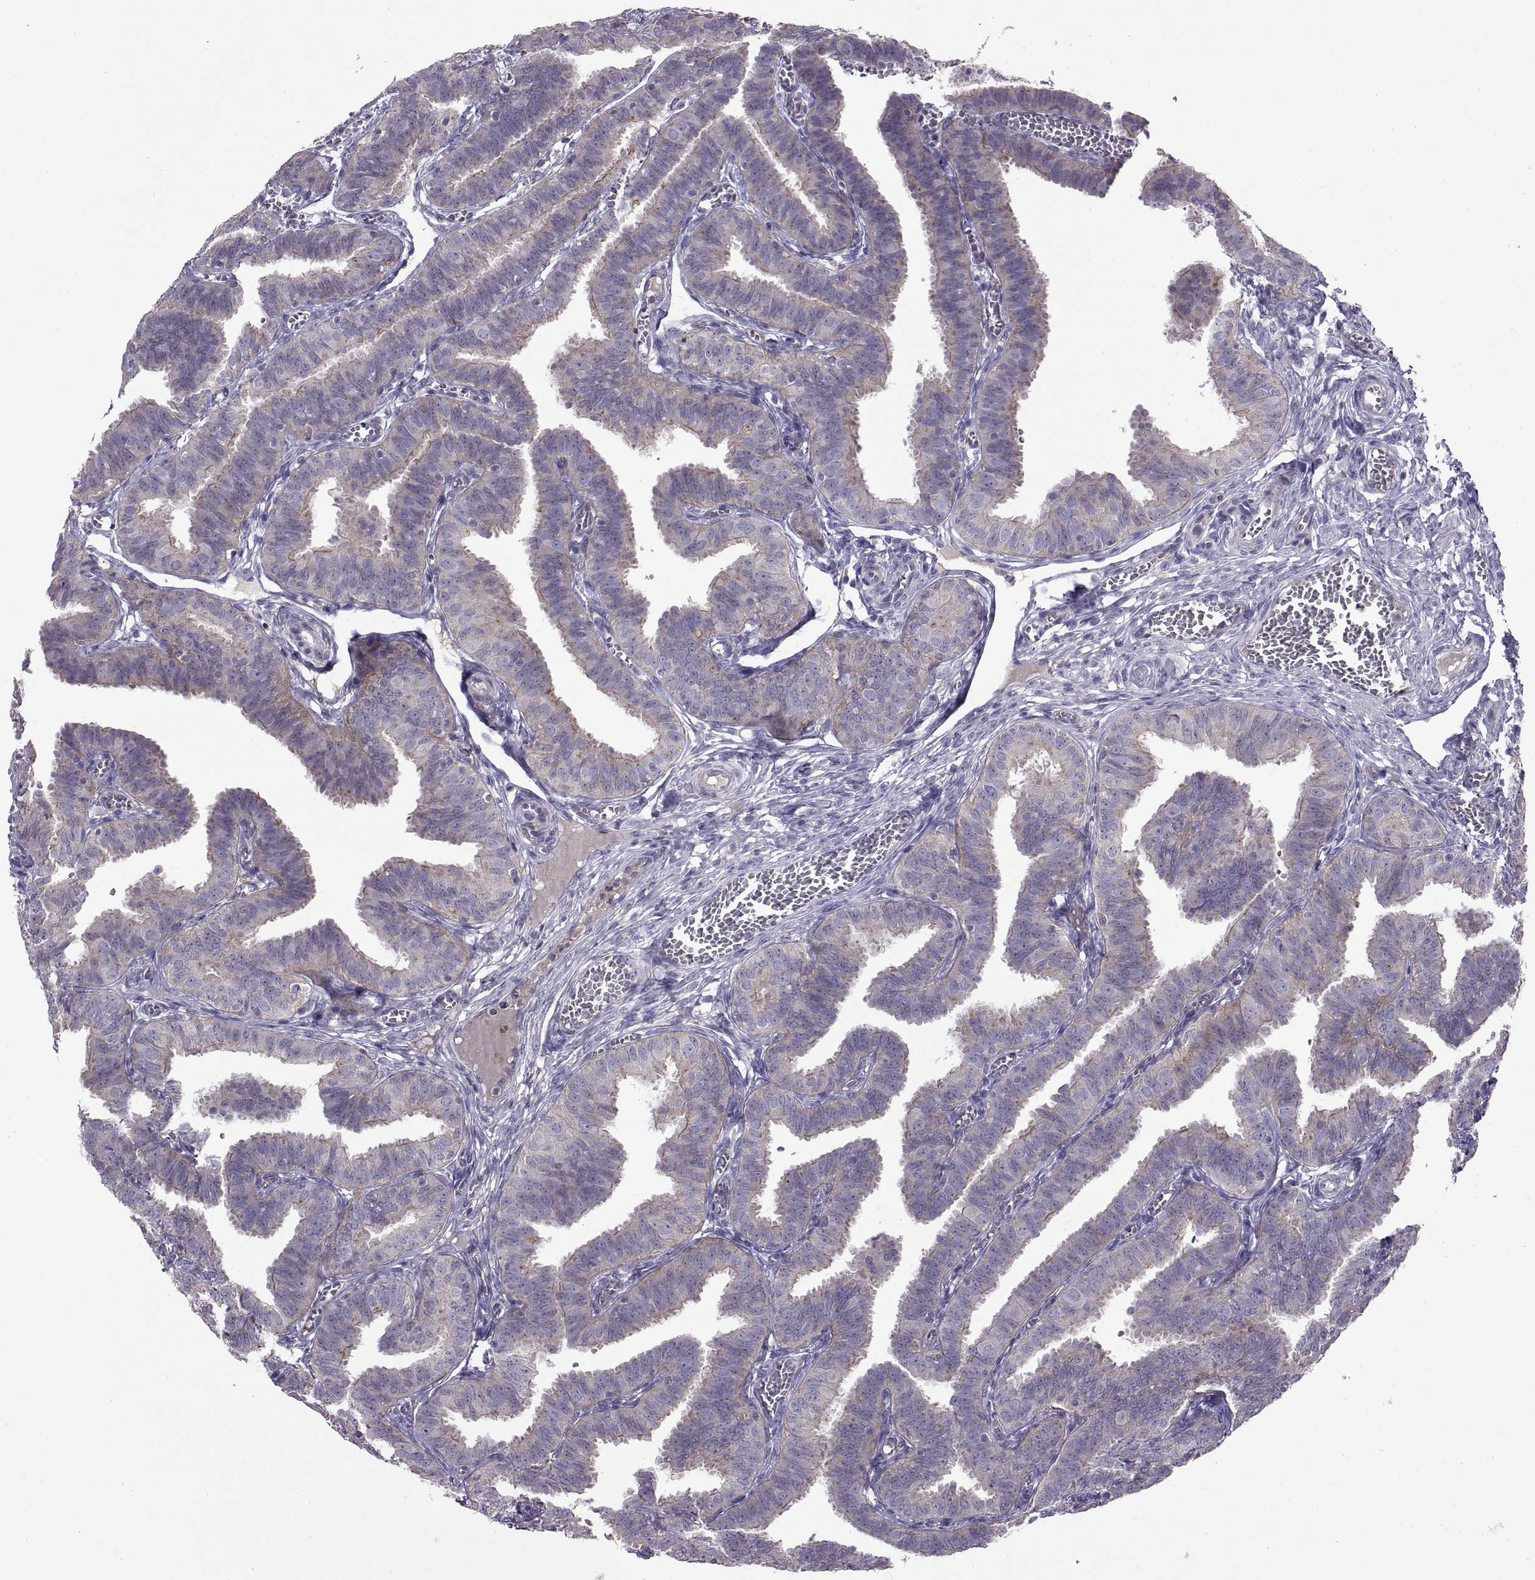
{"staining": {"intensity": "moderate", "quantity": "<25%", "location": "cytoplasmic/membranous"}, "tissue": "fallopian tube", "cell_type": "Glandular cells", "image_type": "normal", "snomed": [{"axis": "morphology", "description": "Normal tissue, NOS"}, {"axis": "topography", "description": "Fallopian tube"}], "caption": "IHC histopathology image of normal human fallopian tube stained for a protein (brown), which shows low levels of moderate cytoplasmic/membranous expression in approximately <25% of glandular cells.", "gene": "ARSL", "patient": {"sex": "female", "age": 25}}